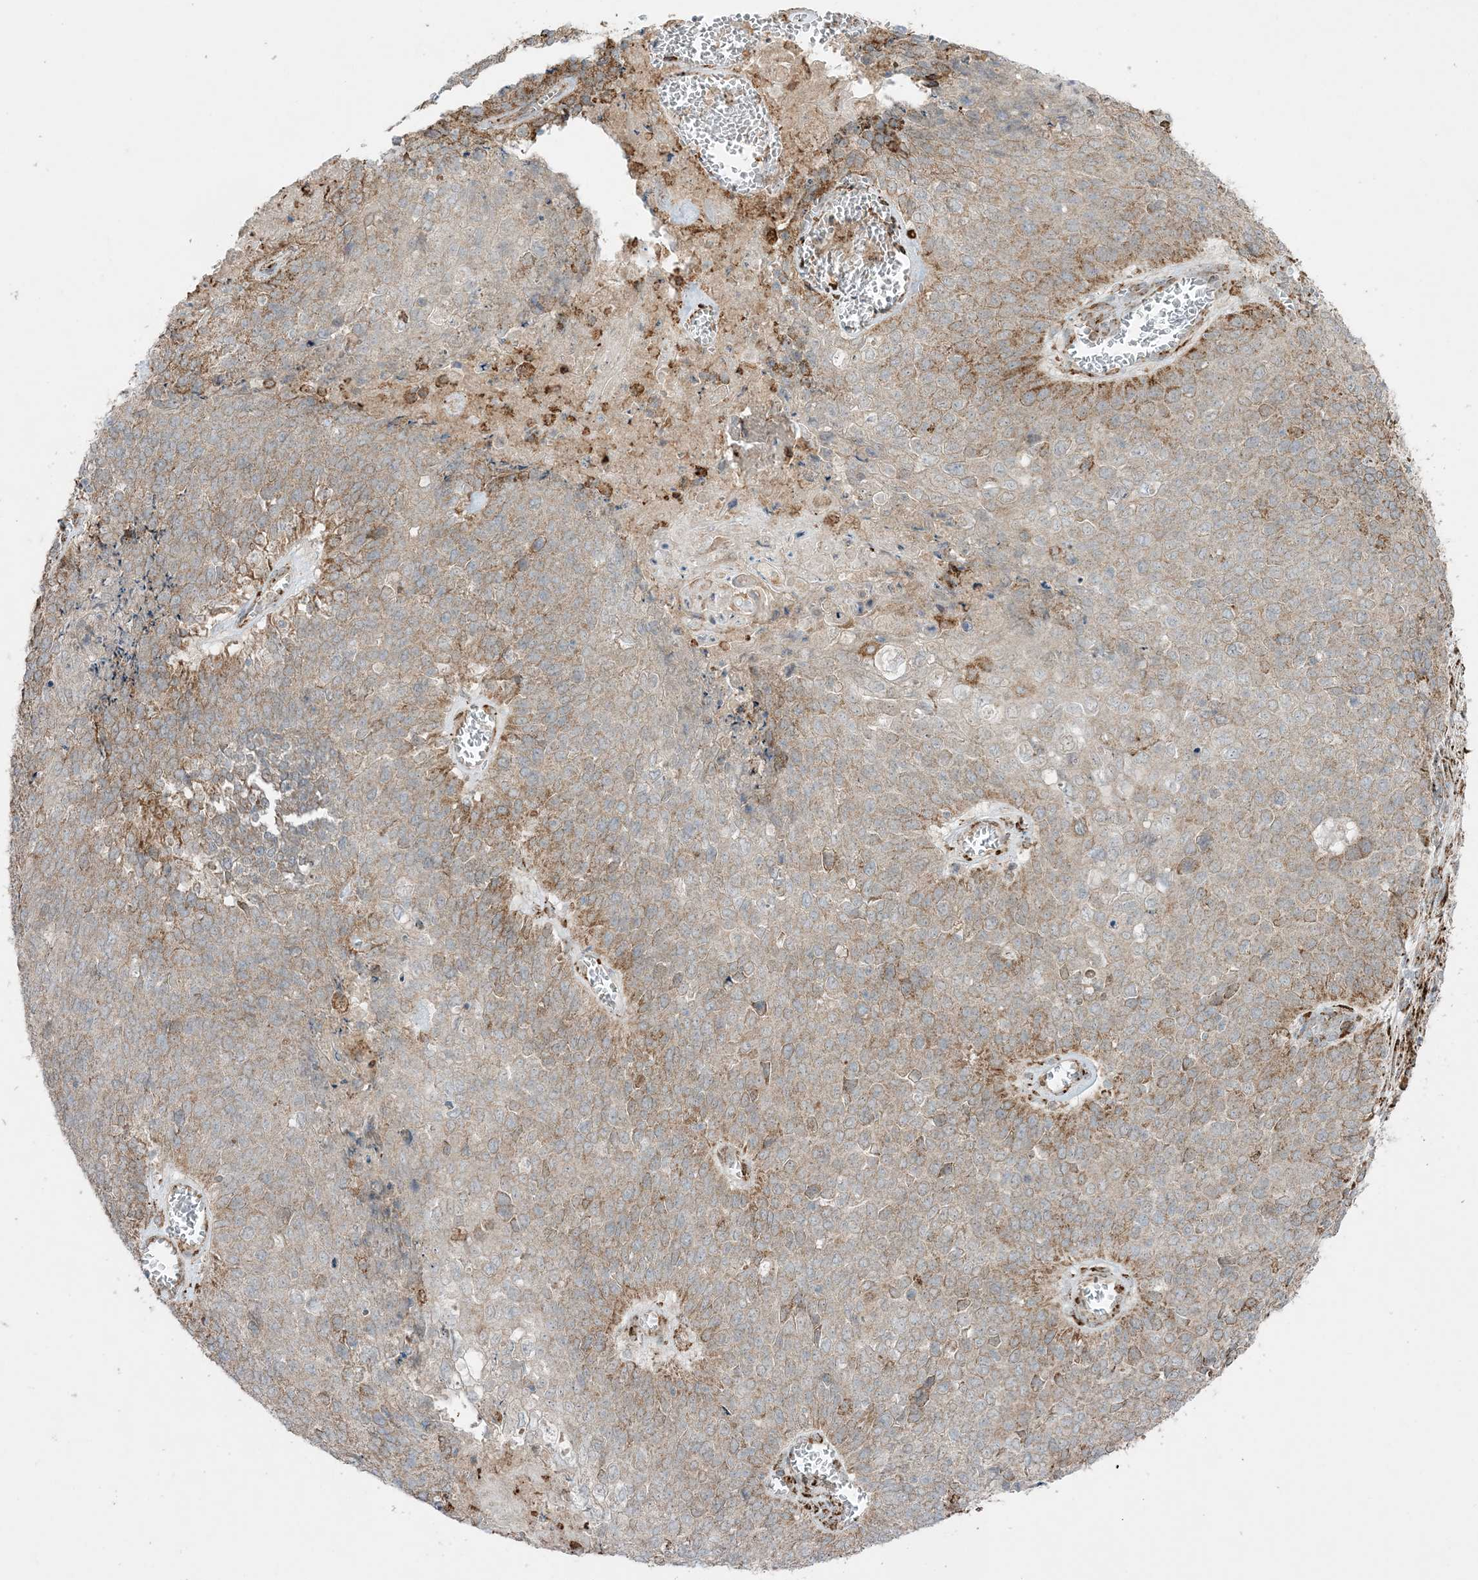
{"staining": {"intensity": "moderate", "quantity": "25%-75%", "location": "cytoplasmic/membranous"}, "tissue": "cervical cancer", "cell_type": "Tumor cells", "image_type": "cancer", "snomed": [{"axis": "morphology", "description": "Squamous cell carcinoma, NOS"}, {"axis": "topography", "description": "Cervix"}], "caption": "Cervical cancer (squamous cell carcinoma) stained with DAB (3,3'-diaminobenzidine) immunohistochemistry shows medium levels of moderate cytoplasmic/membranous positivity in about 25%-75% of tumor cells. The staining was performed using DAB (3,3'-diaminobenzidine) to visualize the protein expression in brown, while the nuclei were stained in blue with hematoxylin (Magnification: 20x).", "gene": "ODC1", "patient": {"sex": "female", "age": 39}}